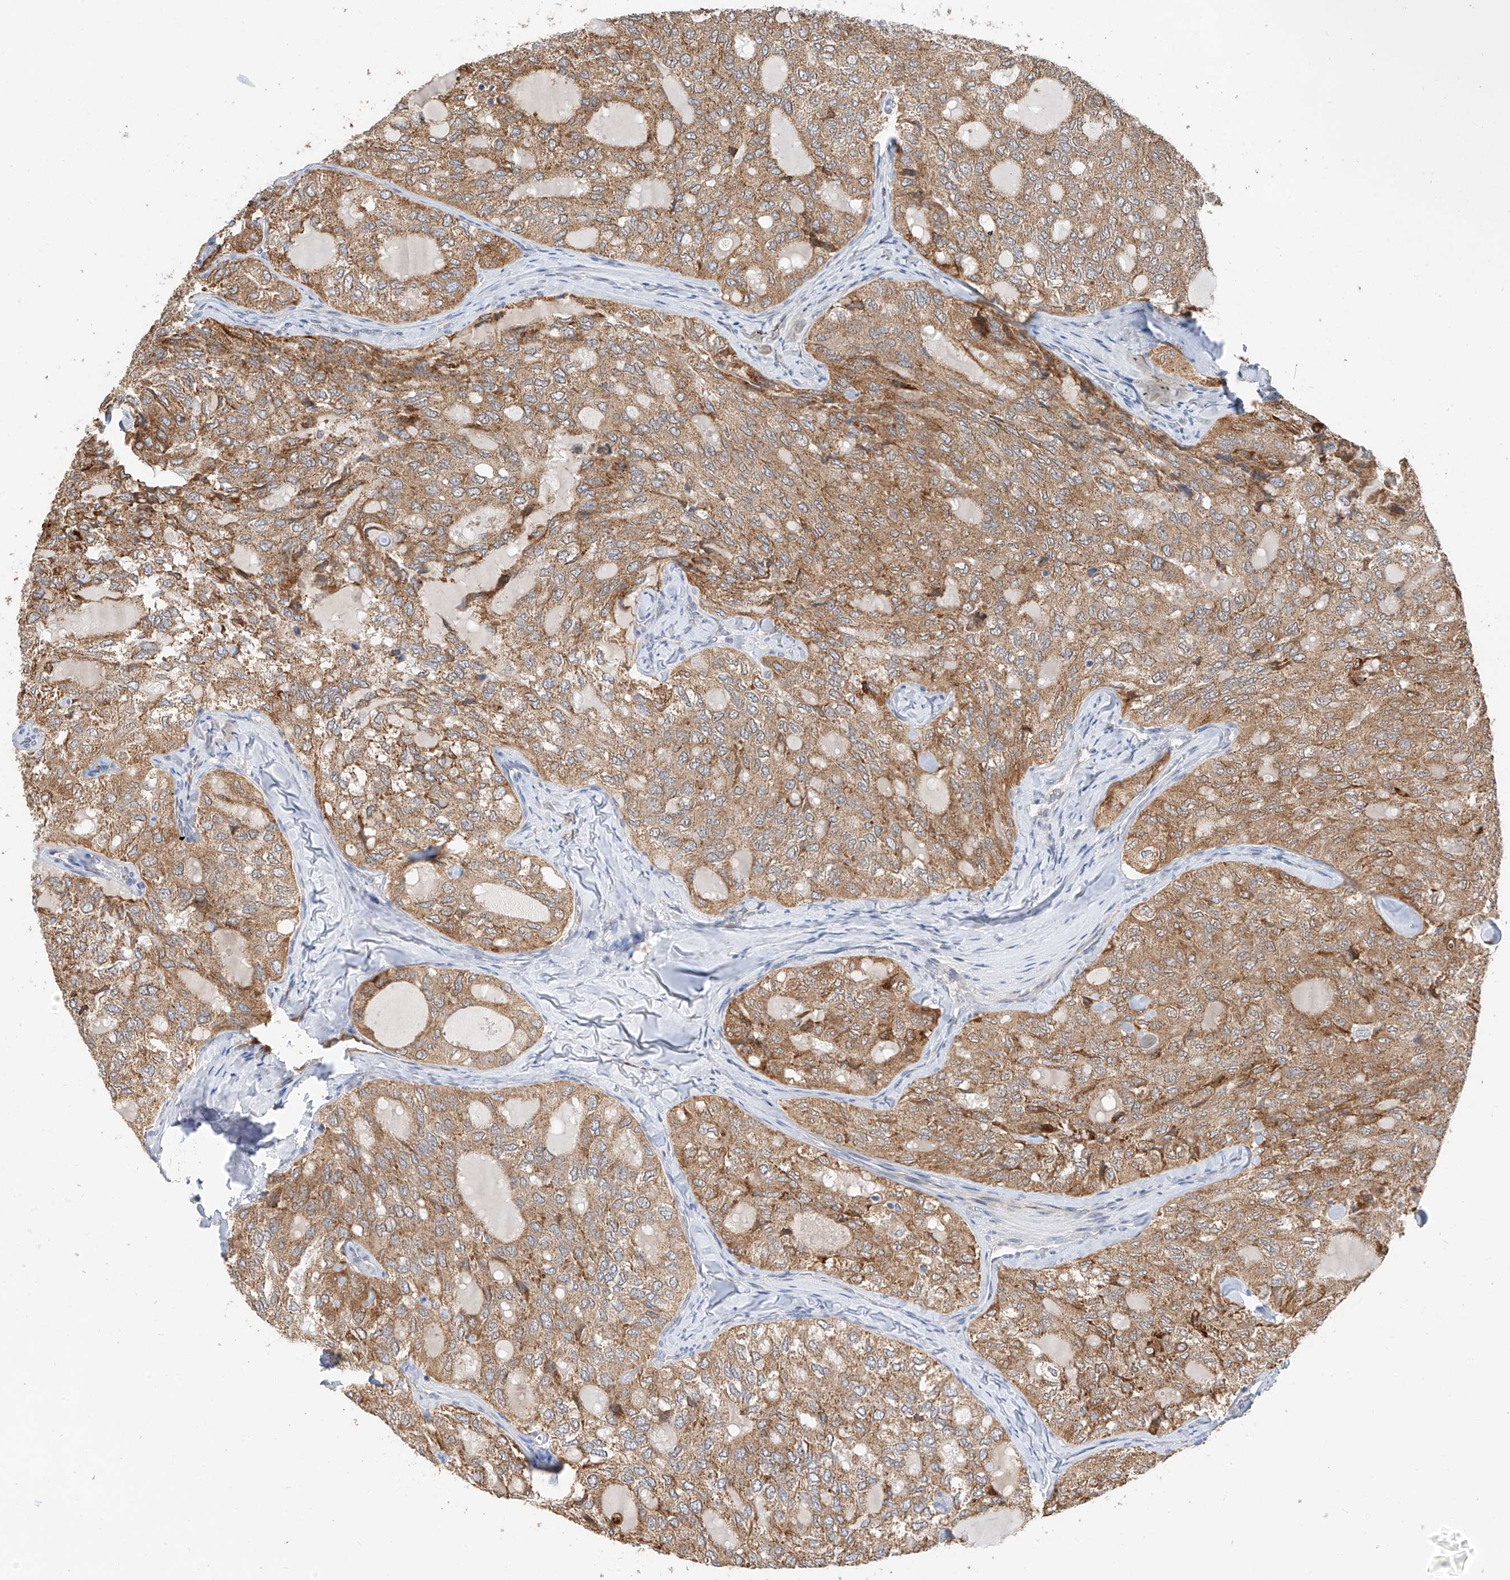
{"staining": {"intensity": "moderate", "quantity": ">75%", "location": "cytoplasmic/membranous"}, "tissue": "thyroid cancer", "cell_type": "Tumor cells", "image_type": "cancer", "snomed": [{"axis": "morphology", "description": "Follicular adenoma carcinoma, NOS"}, {"axis": "topography", "description": "Thyroid gland"}], "caption": "This photomicrograph exhibits immunohistochemistry staining of human thyroid cancer, with medium moderate cytoplasmic/membranous expression in about >75% of tumor cells.", "gene": "PPA2", "patient": {"sex": "male", "age": 75}}